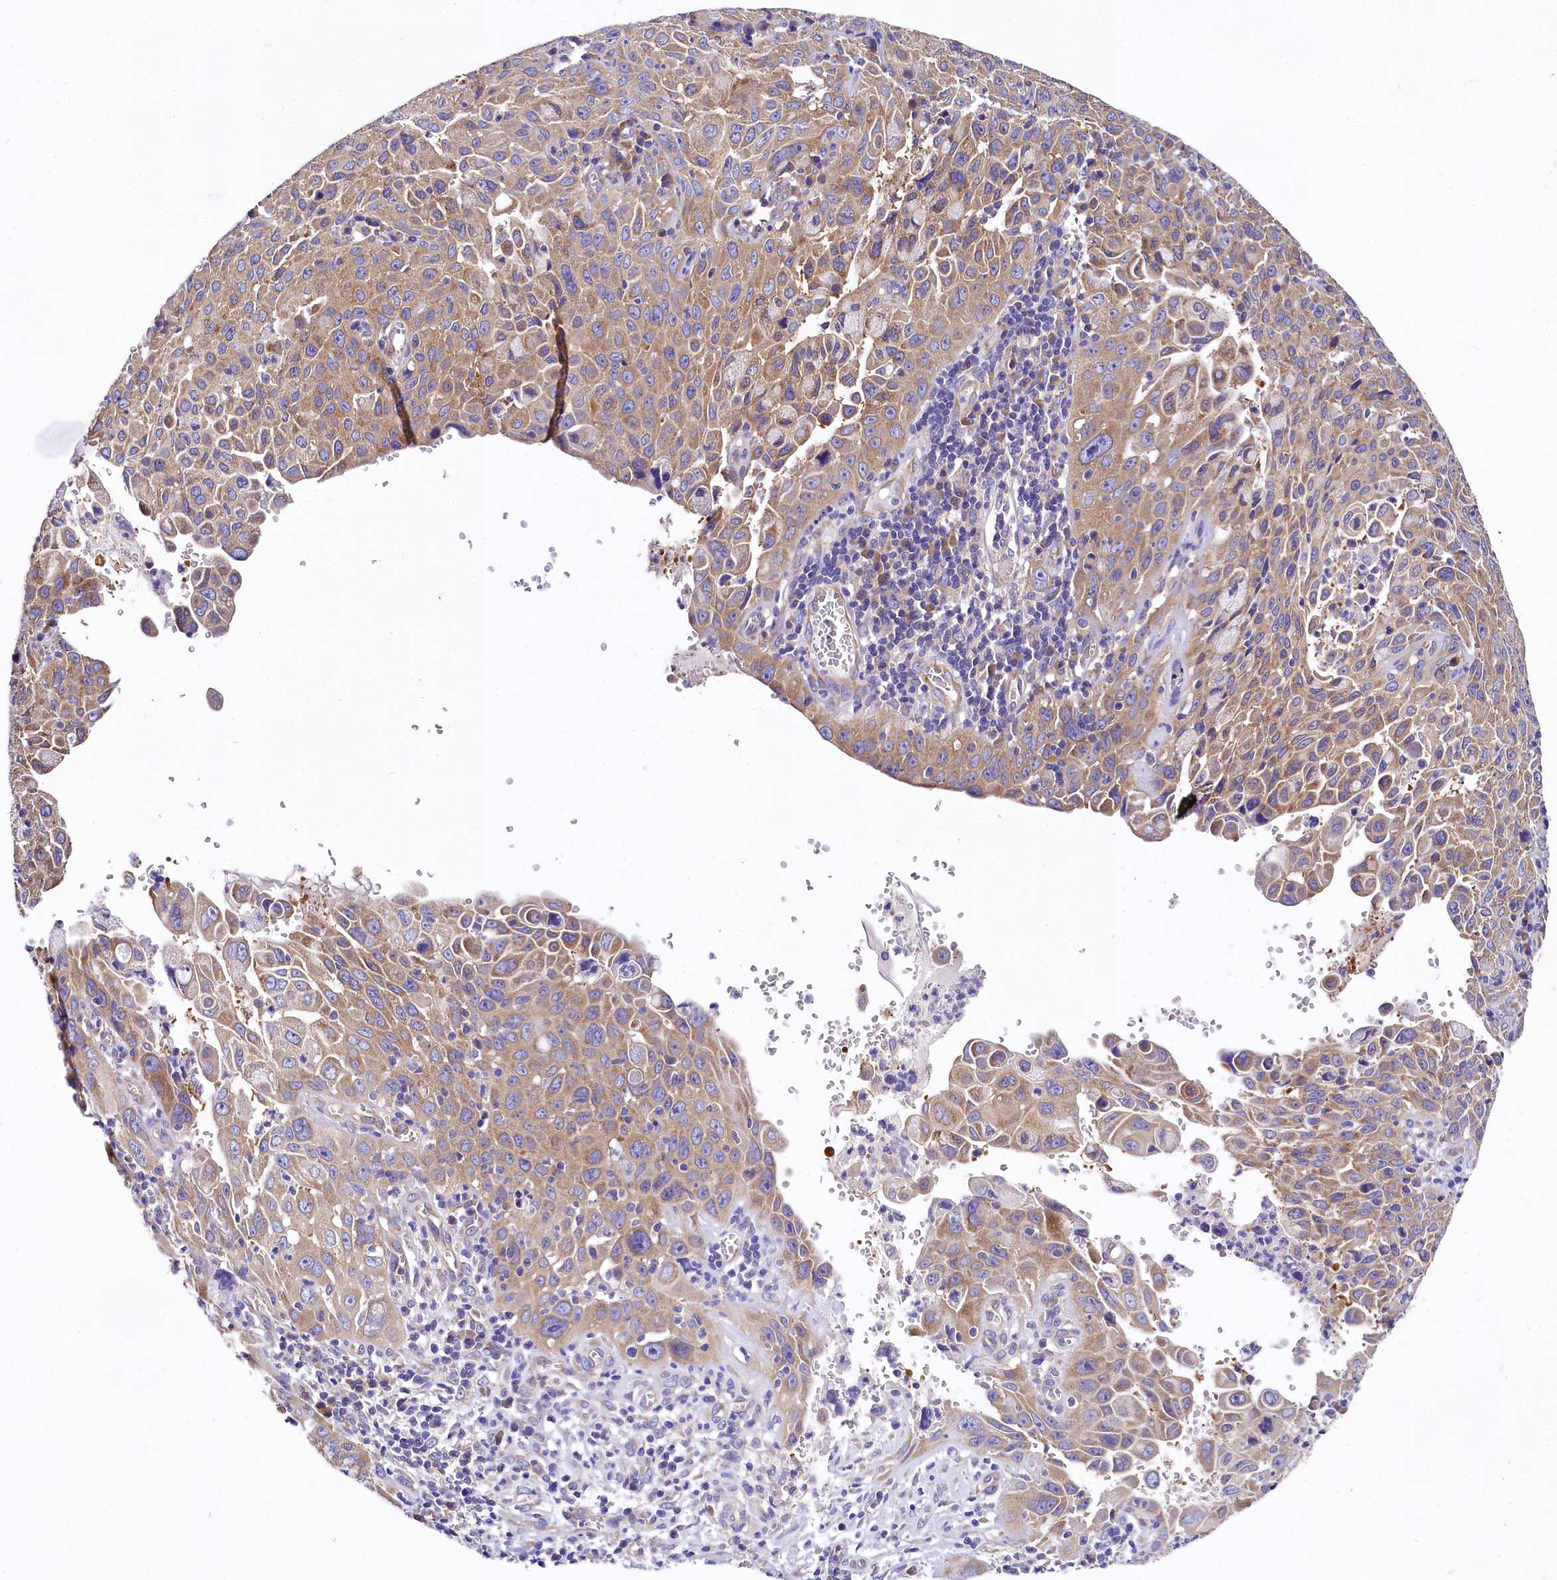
{"staining": {"intensity": "weak", "quantity": "25%-75%", "location": "cytoplasmic/membranous"}, "tissue": "cervical cancer", "cell_type": "Tumor cells", "image_type": "cancer", "snomed": [{"axis": "morphology", "description": "Squamous cell carcinoma, NOS"}, {"axis": "topography", "description": "Cervix"}], "caption": "Immunohistochemical staining of cervical squamous cell carcinoma displays low levels of weak cytoplasmic/membranous staining in about 25%-75% of tumor cells.", "gene": "QARS1", "patient": {"sex": "female", "age": 42}}